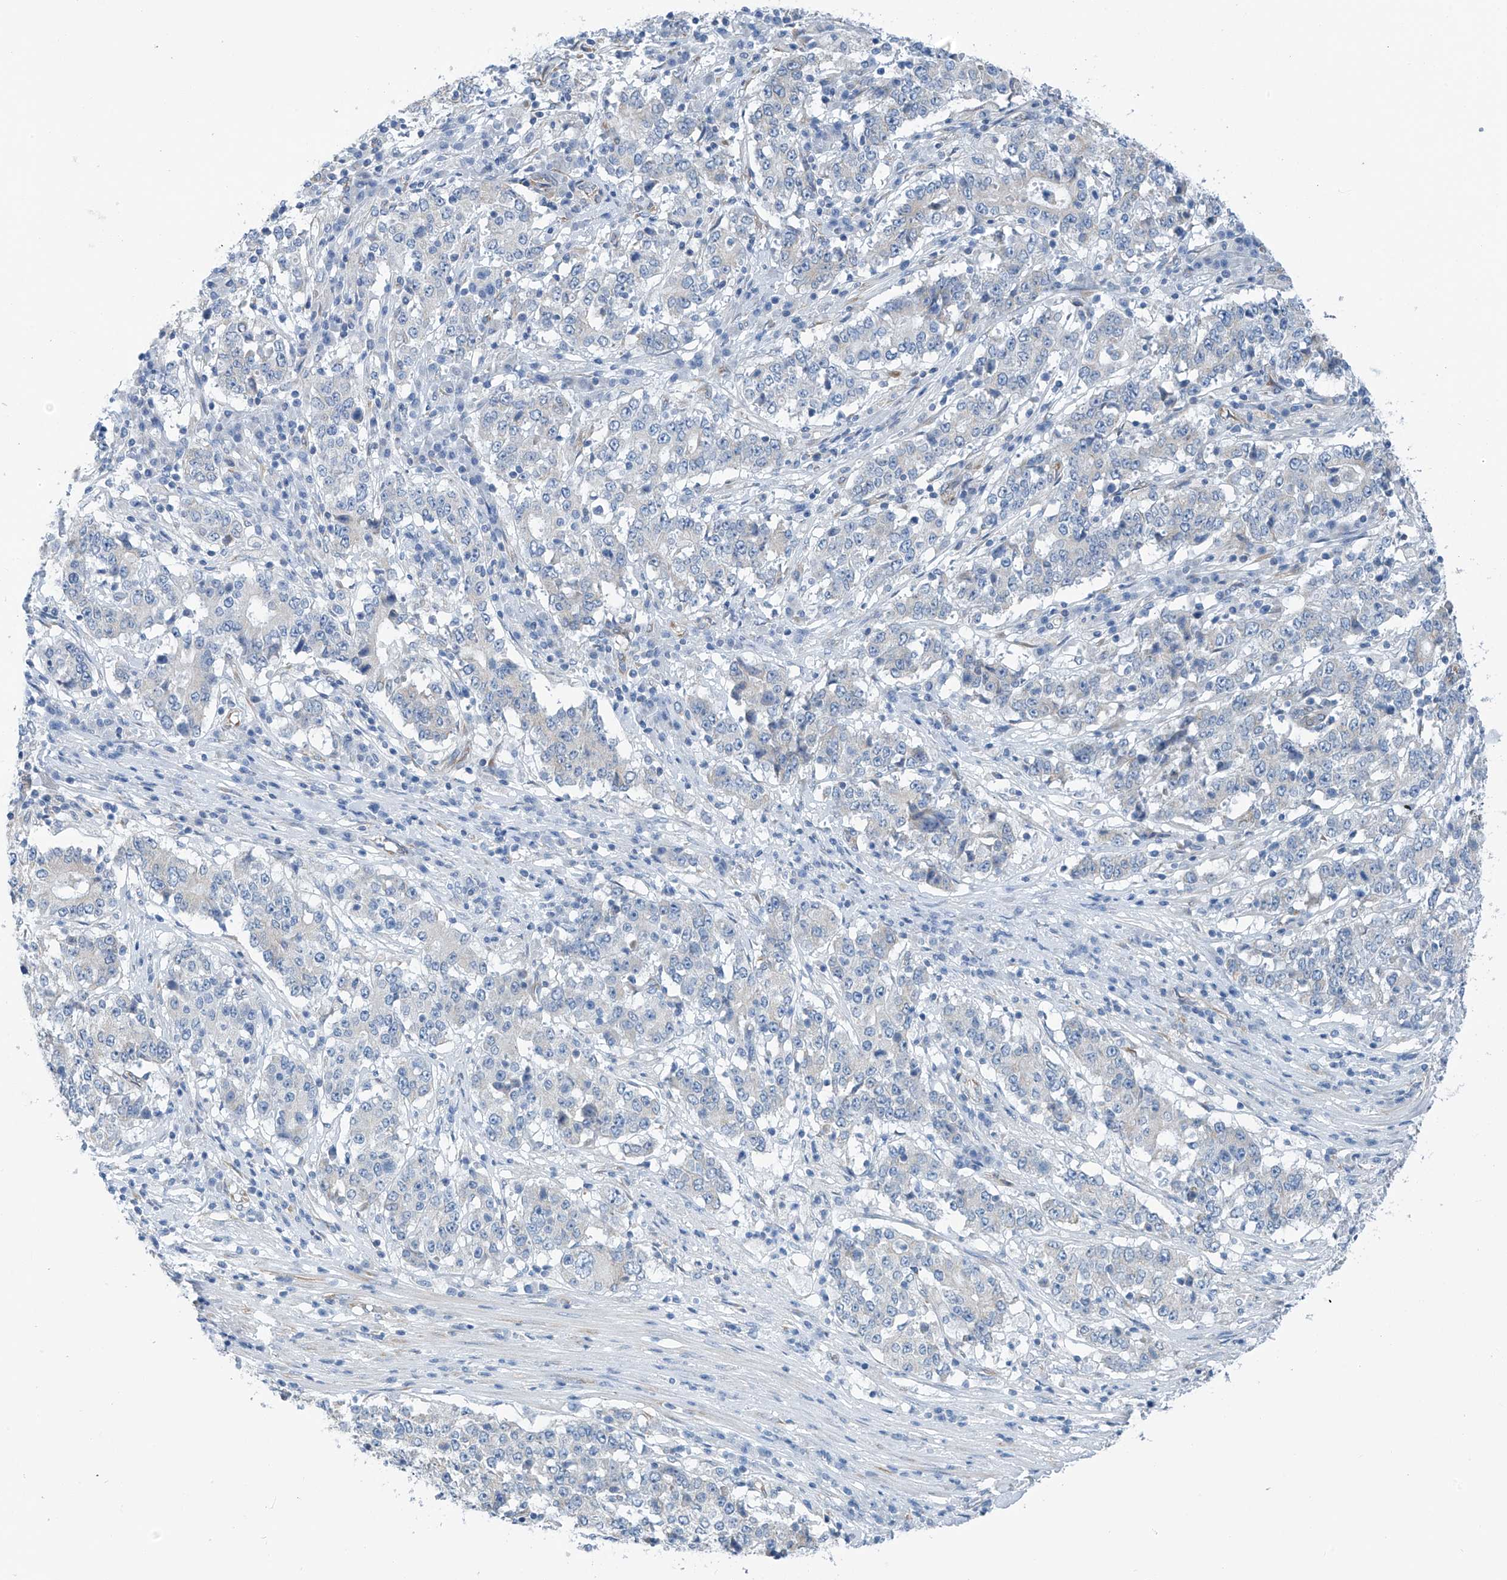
{"staining": {"intensity": "negative", "quantity": "none", "location": "none"}, "tissue": "stomach cancer", "cell_type": "Tumor cells", "image_type": "cancer", "snomed": [{"axis": "morphology", "description": "Adenocarcinoma, NOS"}, {"axis": "topography", "description": "Stomach"}], "caption": "High power microscopy image of an IHC histopathology image of adenocarcinoma (stomach), revealing no significant staining in tumor cells.", "gene": "RCN2", "patient": {"sex": "male", "age": 59}}